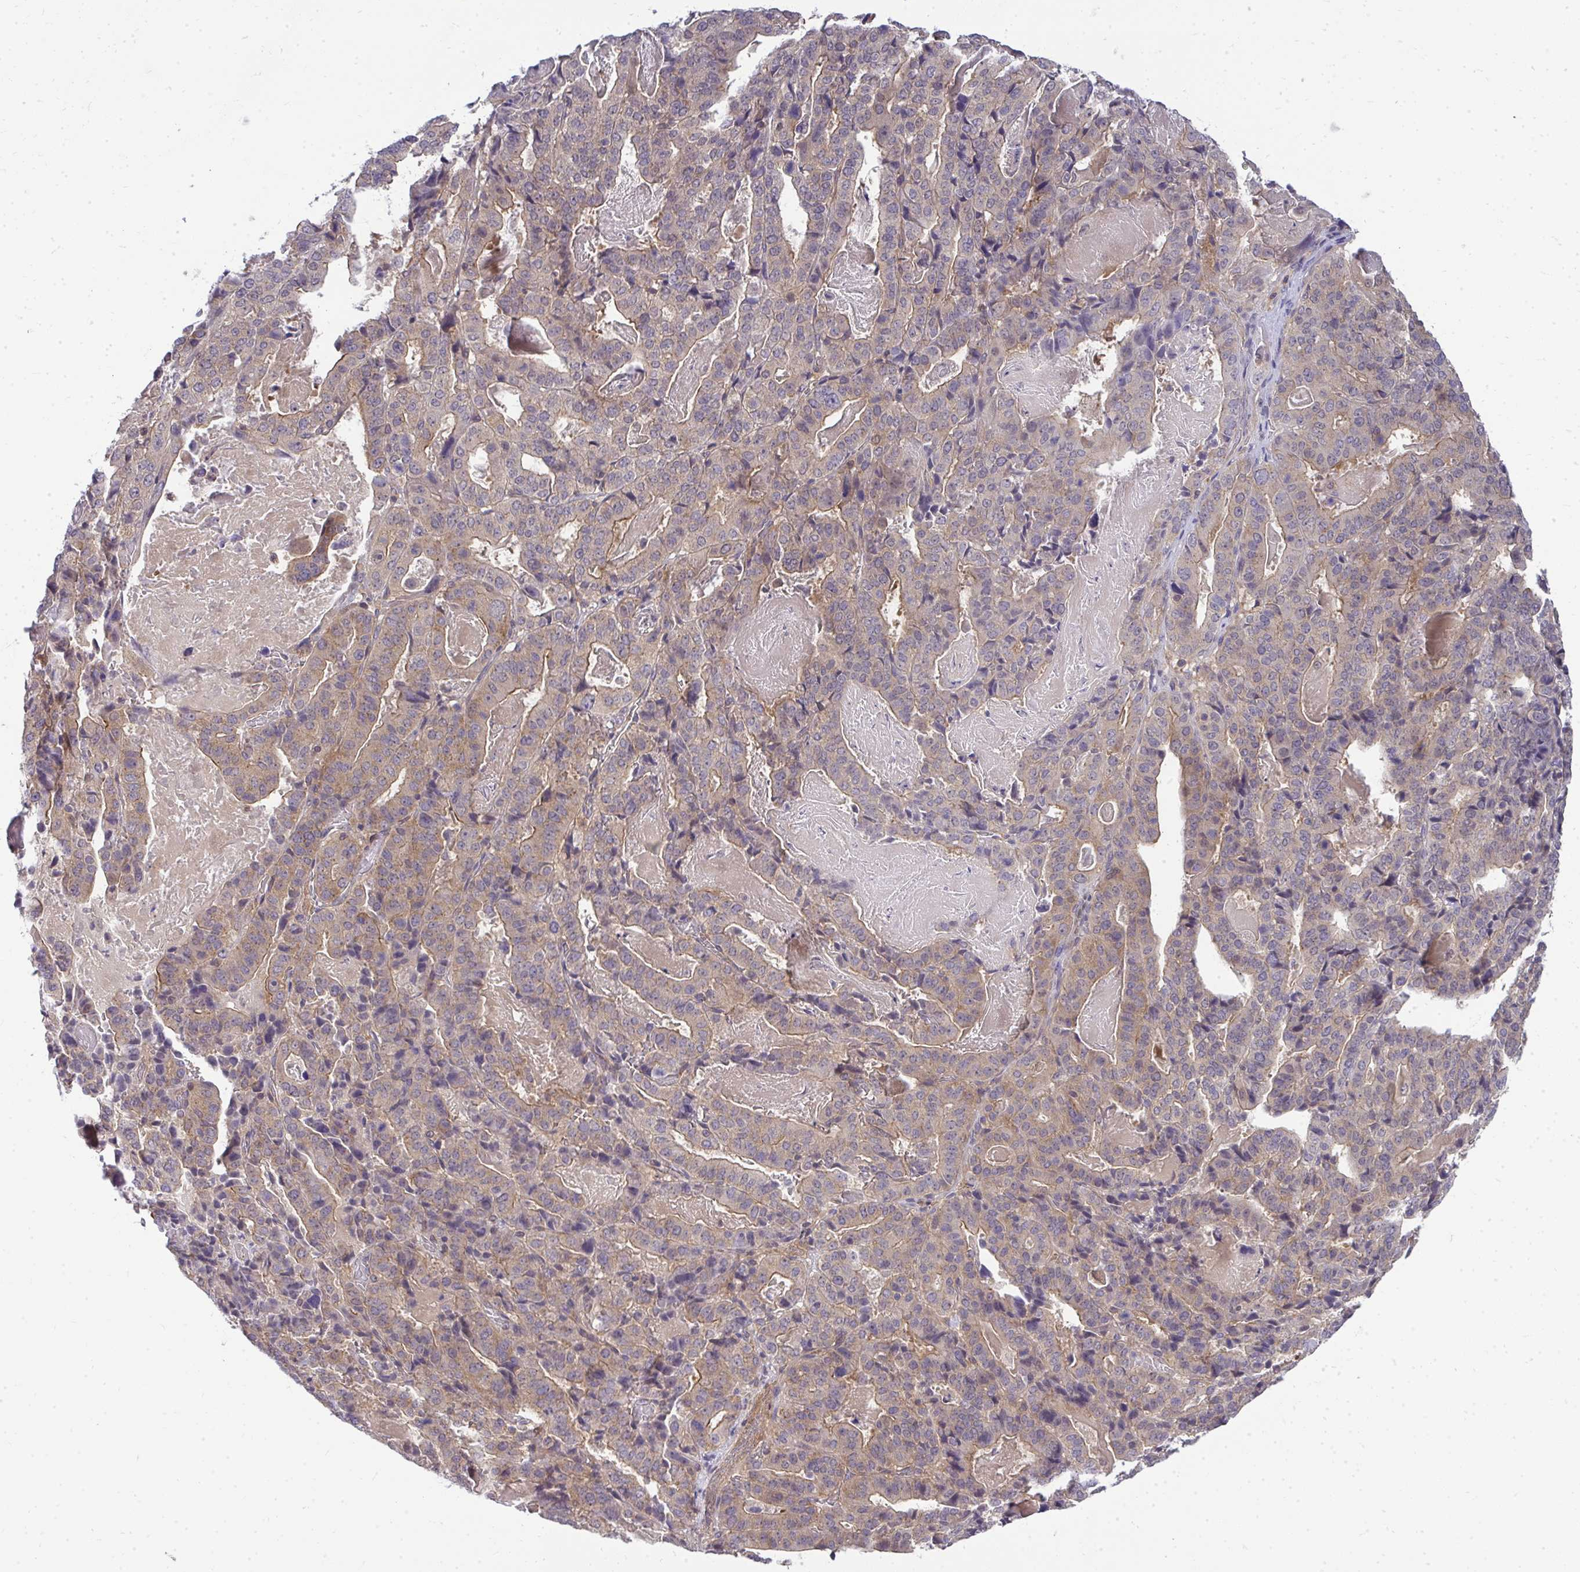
{"staining": {"intensity": "moderate", "quantity": "25%-75%", "location": "cytoplasmic/membranous"}, "tissue": "stomach cancer", "cell_type": "Tumor cells", "image_type": "cancer", "snomed": [{"axis": "morphology", "description": "Adenocarcinoma, NOS"}, {"axis": "topography", "description": "Stomach"}], "caption": "Adenocarcinoma (stomach) stained with a protein marker demonstrates moderate staining in tumor cells.", "gene": "HDHD2", "patient": {"sex": "male", "age": 48}}